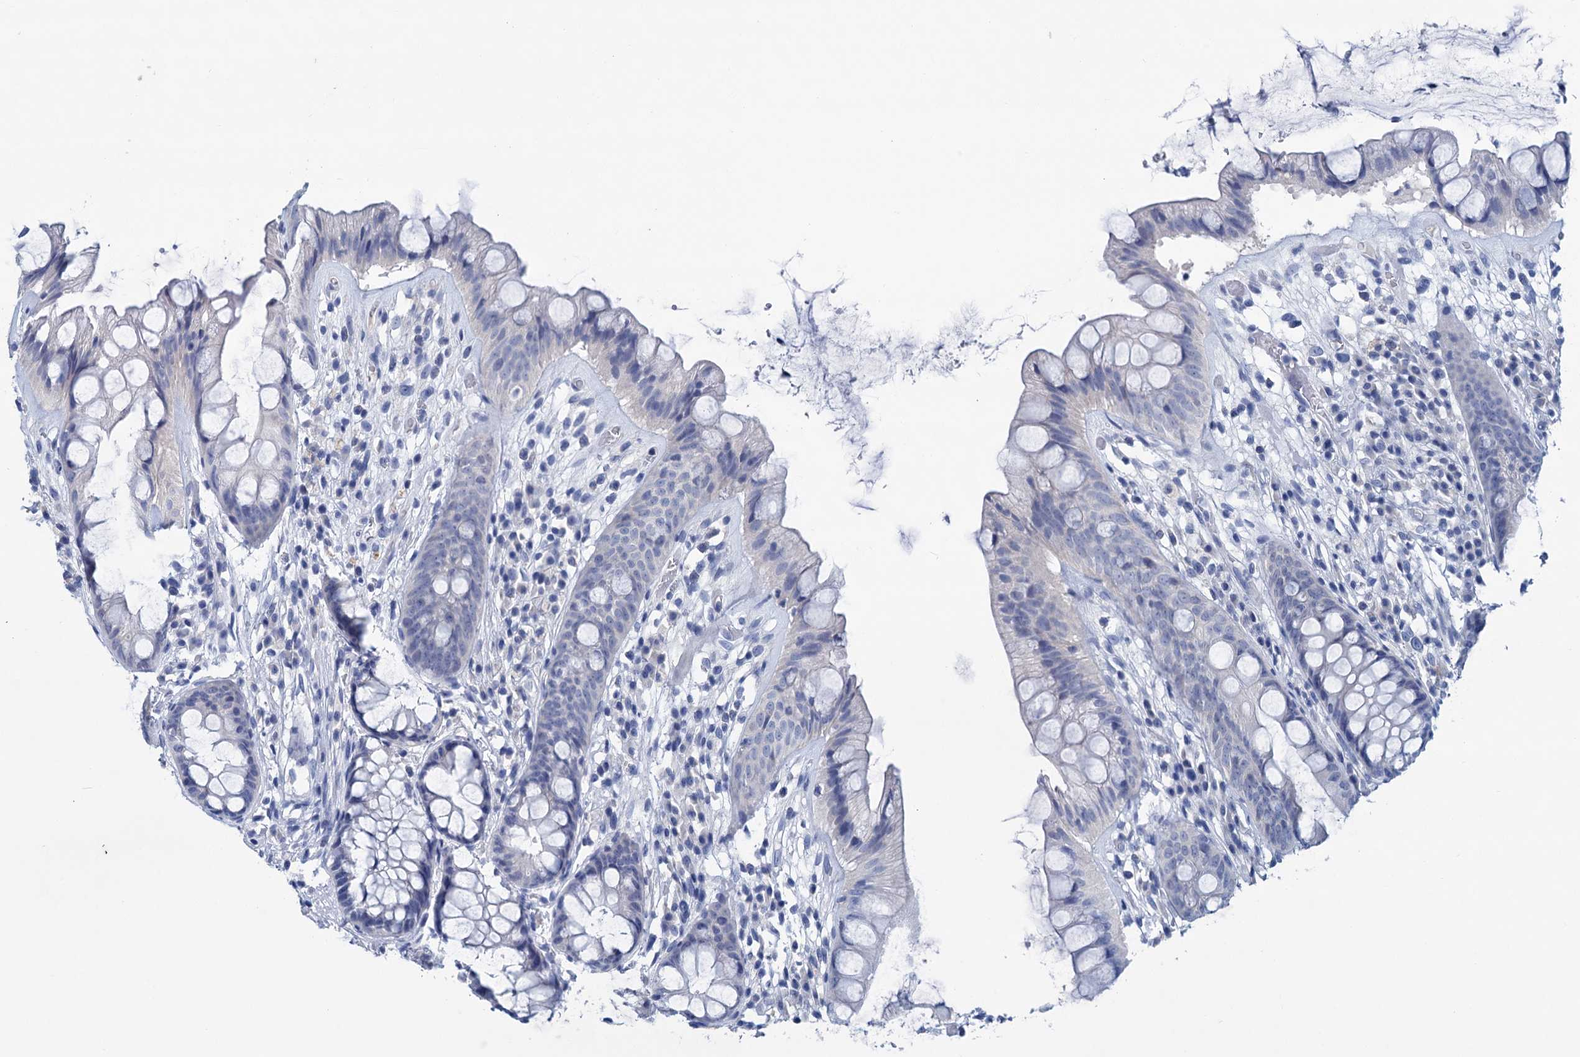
{"staining": {"intensity": "negative", "quantity": "none", "location": "none"}, "tissue": "rectum", "cell_type": "Glandular cells", "image_type": "normal", "snomed": [{"axis": "morphology", "description": "Normal tissue, NOS"}, {"axis": "topography", "description": "Rectum"}], "caption": "Protein analysis of unremarkable rectum reveals no significant expression in glandular cells.", "gene": "MYOZ3", "patient": {"sex": "male", "age": 74}}